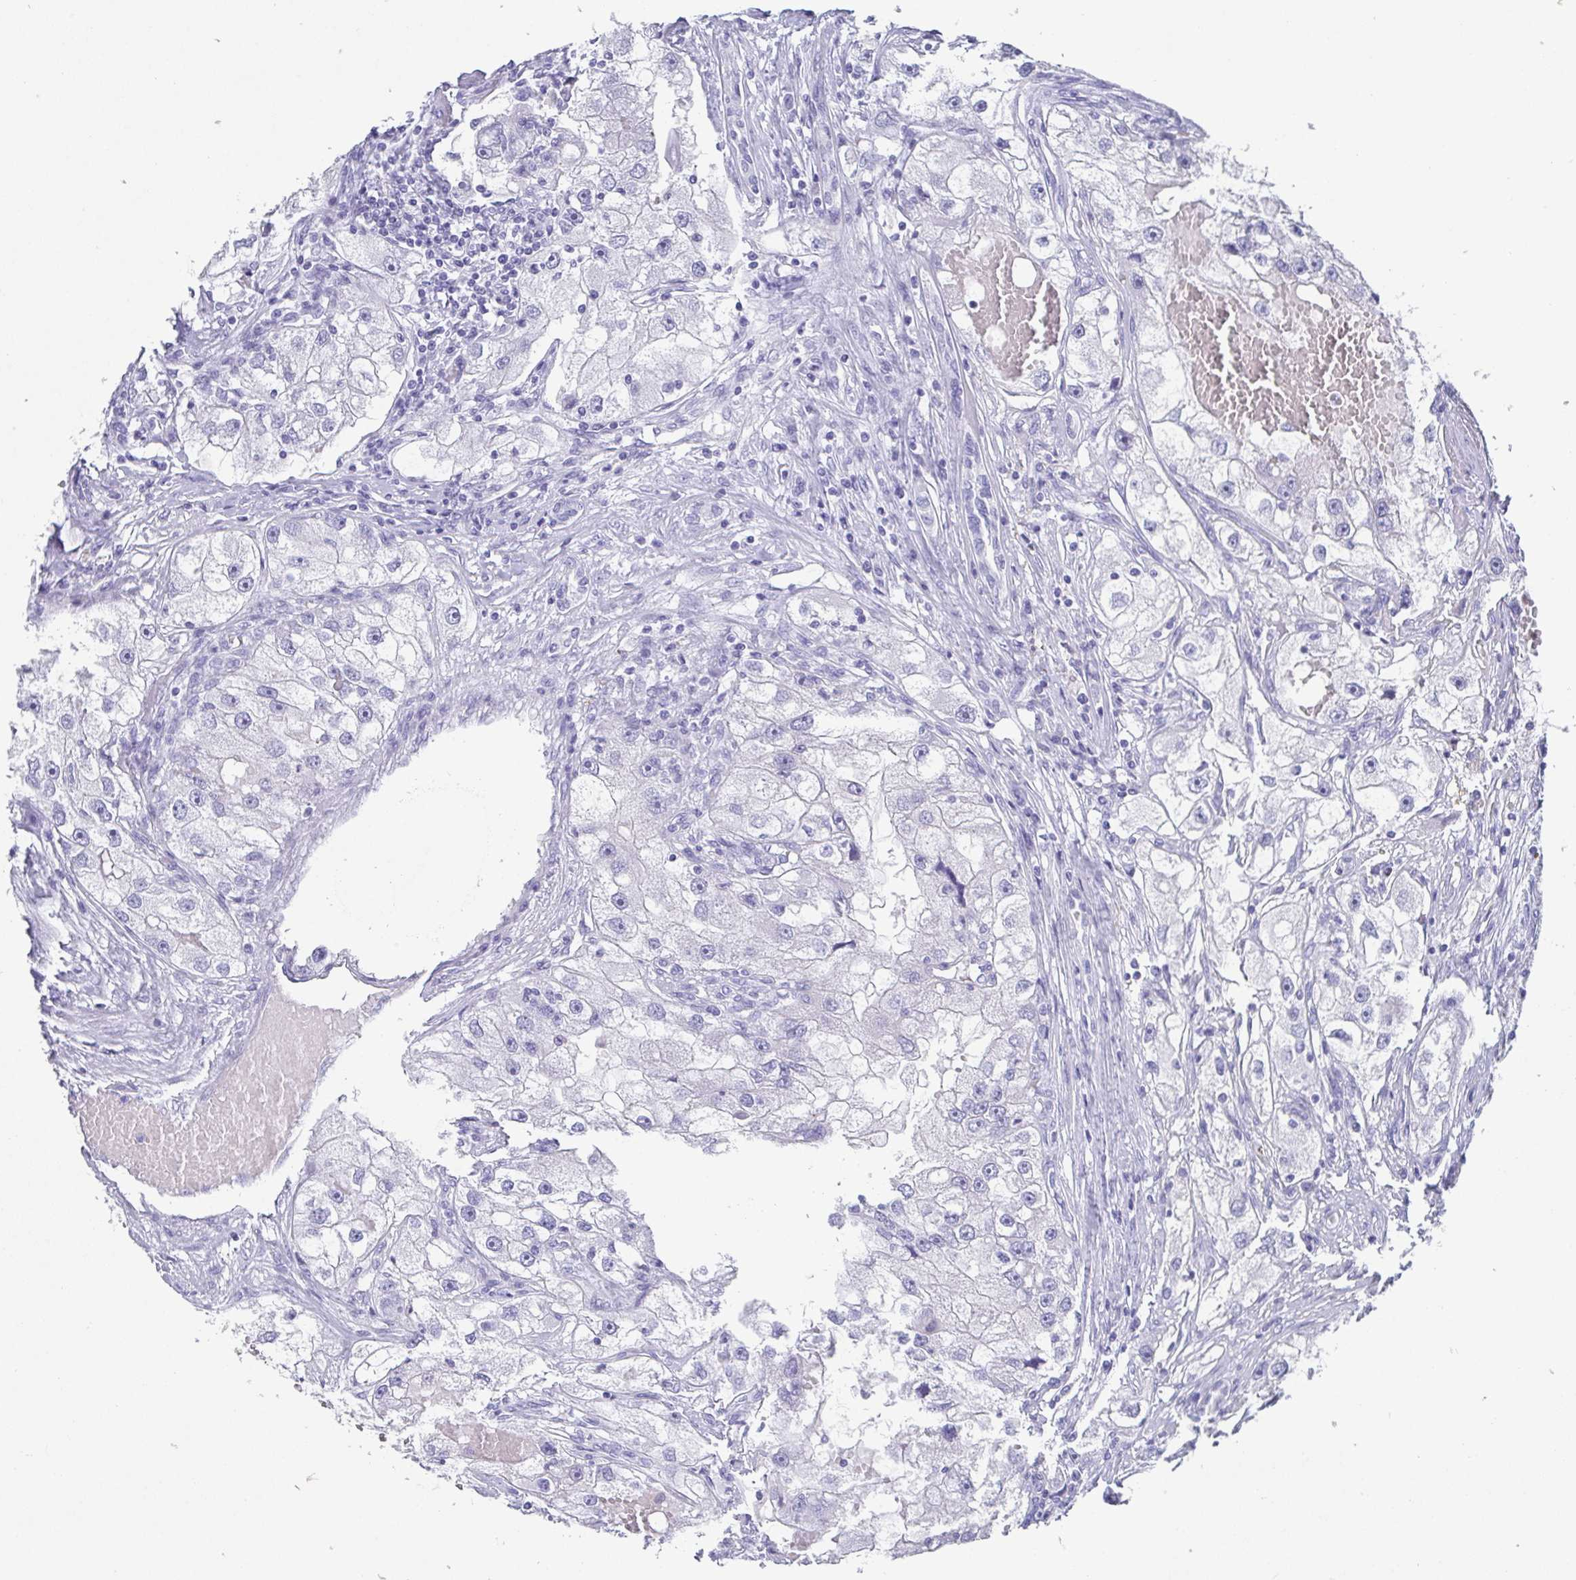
{"staining": {"intensity": "negative", "quantity": "none", "location": "none"}, "tissue": "renal cancer", "cell_type": "Tumor cells", "image_type": "cancer", "snomed": [{"axis": "morphology", "description": "Adenocarcinoma, NOS"}, {"axis": "topography", "description": "Kidney"}], "caption": "Immunohistochemical staining of adenocarcinoma (renal) shows no significant expression in tumor cells.", "gene": "SCGN", "patient": {"sex": "male", "age": 63}}